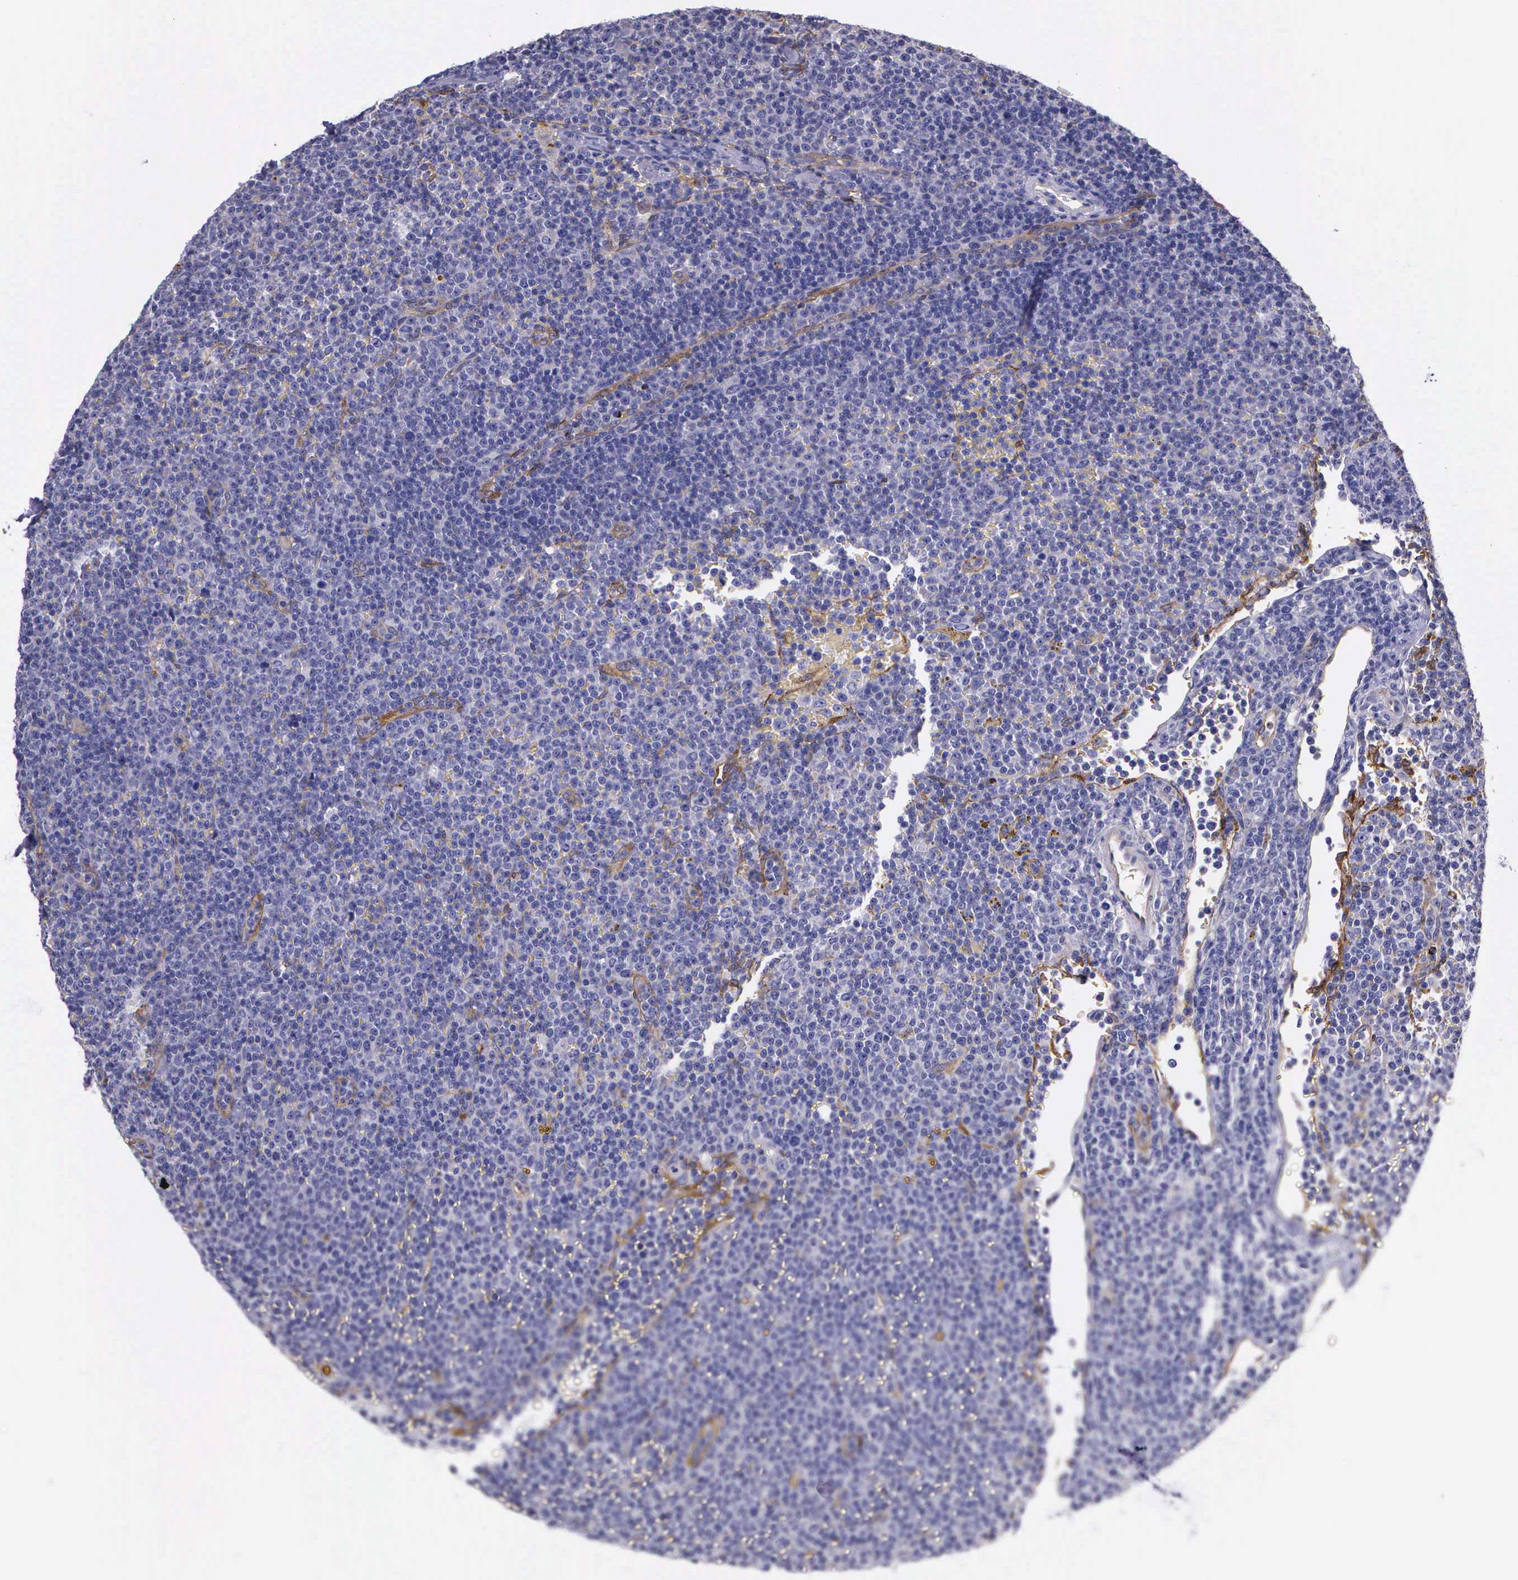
{"staining": {"intensity": "negative", "quantity": "none", "location": "none"}, "tissue": "lymphoma", "cell_type": "Tumor cells", "image_type": "cancer", "snomed": [{"axis": "morphology", "description": "Malignant lymphoma, non-Hodgkin's type, Low grade"}, {"axis": "topography", "description": "Lymph node"}], "caption": "Immunohistochemical staining of lymphoma shows no significant positivity in tumor cells.", "gene": "BCAR1", "patient": {"sex": "male", "age": 50}}